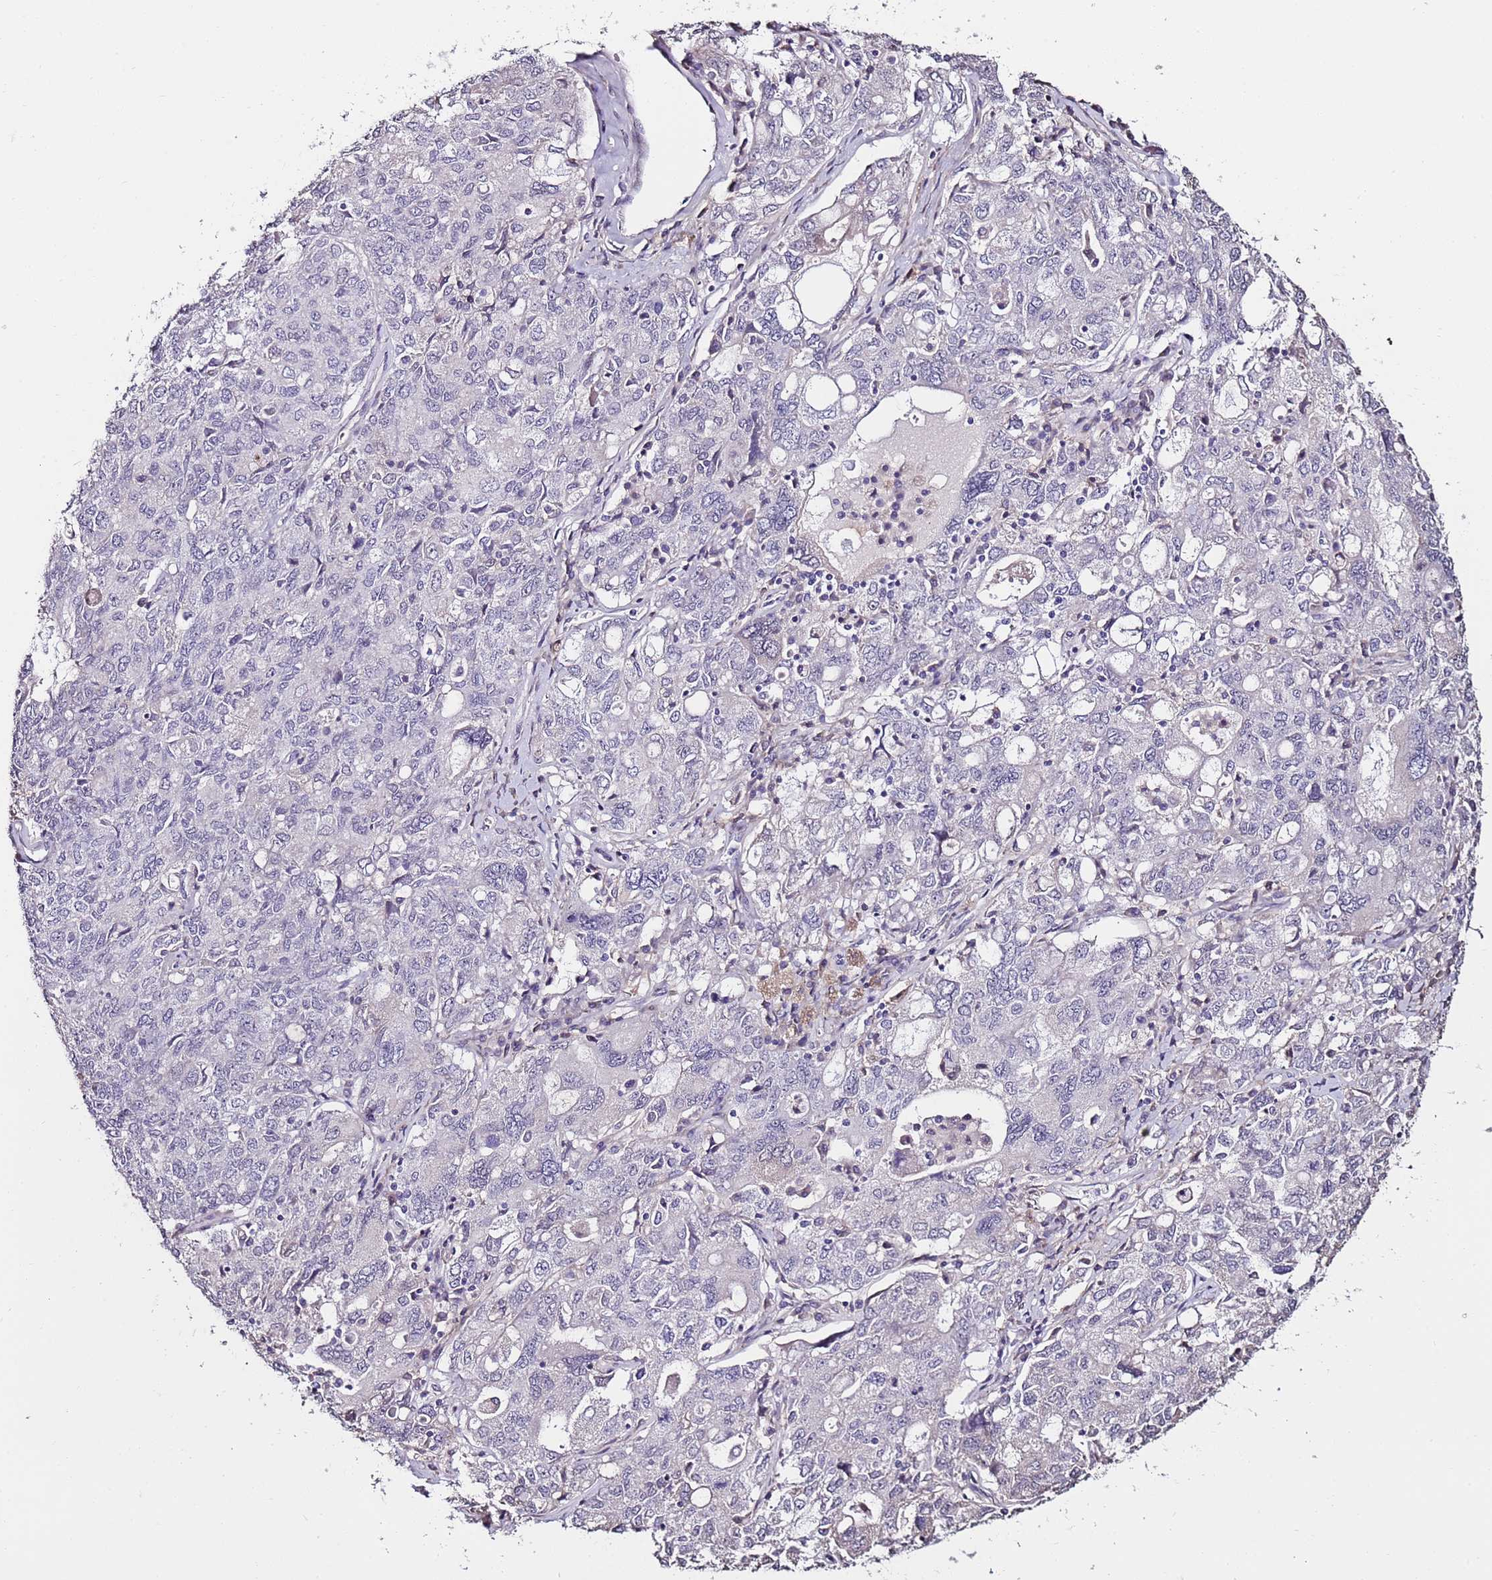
{"staining": {"intensity": "negative", "quantity": "none", "location": "none"}, "tissue": "ovarian cancer", "cell_type": "Tumor cells", "image_type": "cancer", "snomed": [{"axis": "morphology", "description": "Carcinoma, endometroid"}, {"axis": "topography", "description": "Ovary"}], "caption": "This image is of ovarian cancer stained with IHC to label a protein in brown with the nuclei are counter-stained blue. There is no positivity in tumor cells. (DAB (3,3'-diaminobenzidine) IHC with hematoxylin counter stain).", "gene": "C3orf80", "patient": {"sex": "female", "age": 62}}